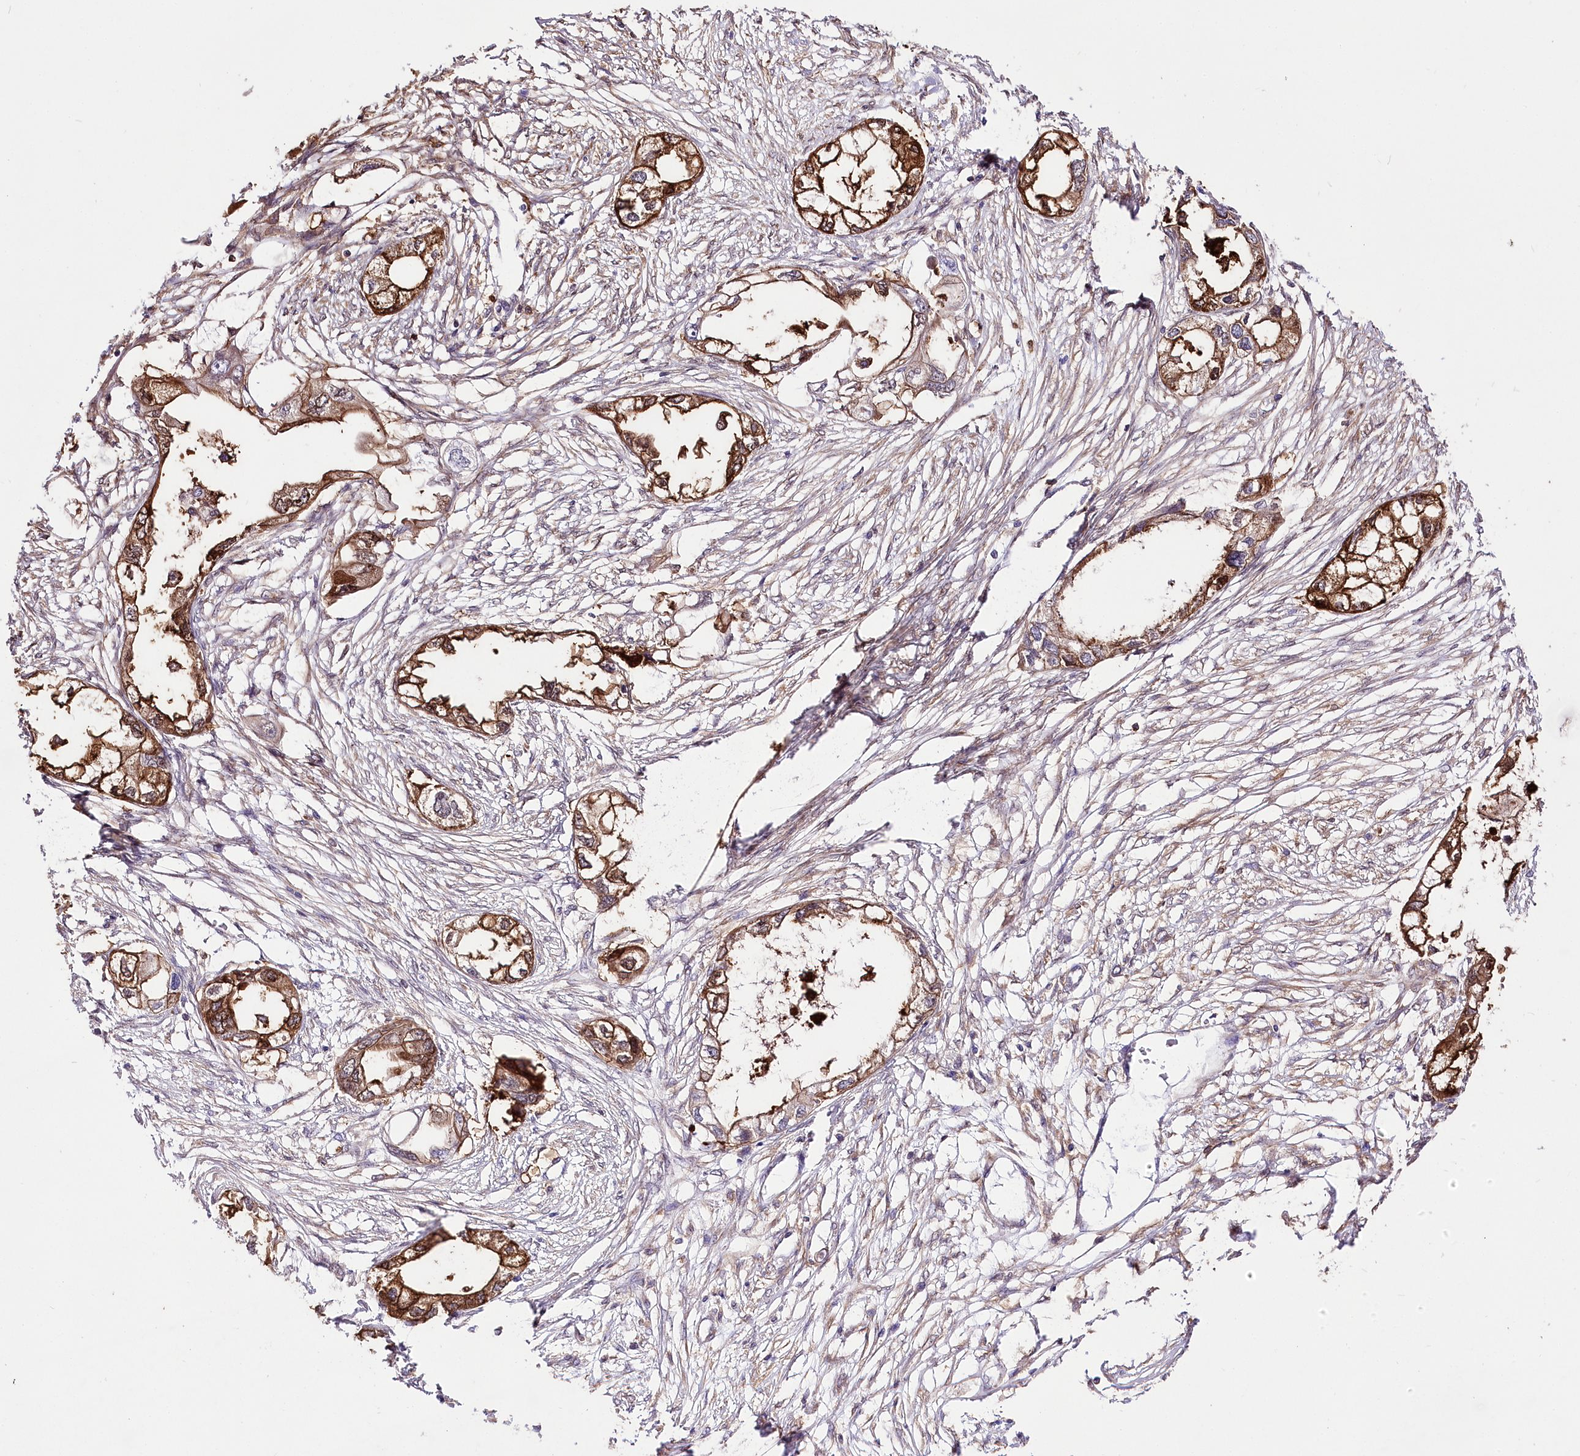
{"staining": {"intensity": "strong", "quantity": ">75%", "location": "cytoplasmic/membranous"}, "tissue": "endometrial cancer", "cell_type": "Tumor cells", "image_type": "cancer", "snomed": [{"axis": "morphology", "description": "Adenocarcinoma, NOS"}, {"axis": "morphology", "description": "Adenocarcinoma, metastatic, NOS"}, {"axis": "topography", "description": "Adipose tissue"}, {"axis": "topography", "description": "Endometrium"}], "caption": "Immunohistochemical staining of endometrial cancer (metastatic adenocarcinoma) demonstrates high levels of strong cytoplasmic/membranous staining in approximately >75% of tumor cells.", "gene": "UGP2", "patient": {"sex": "female", "age": 67}}